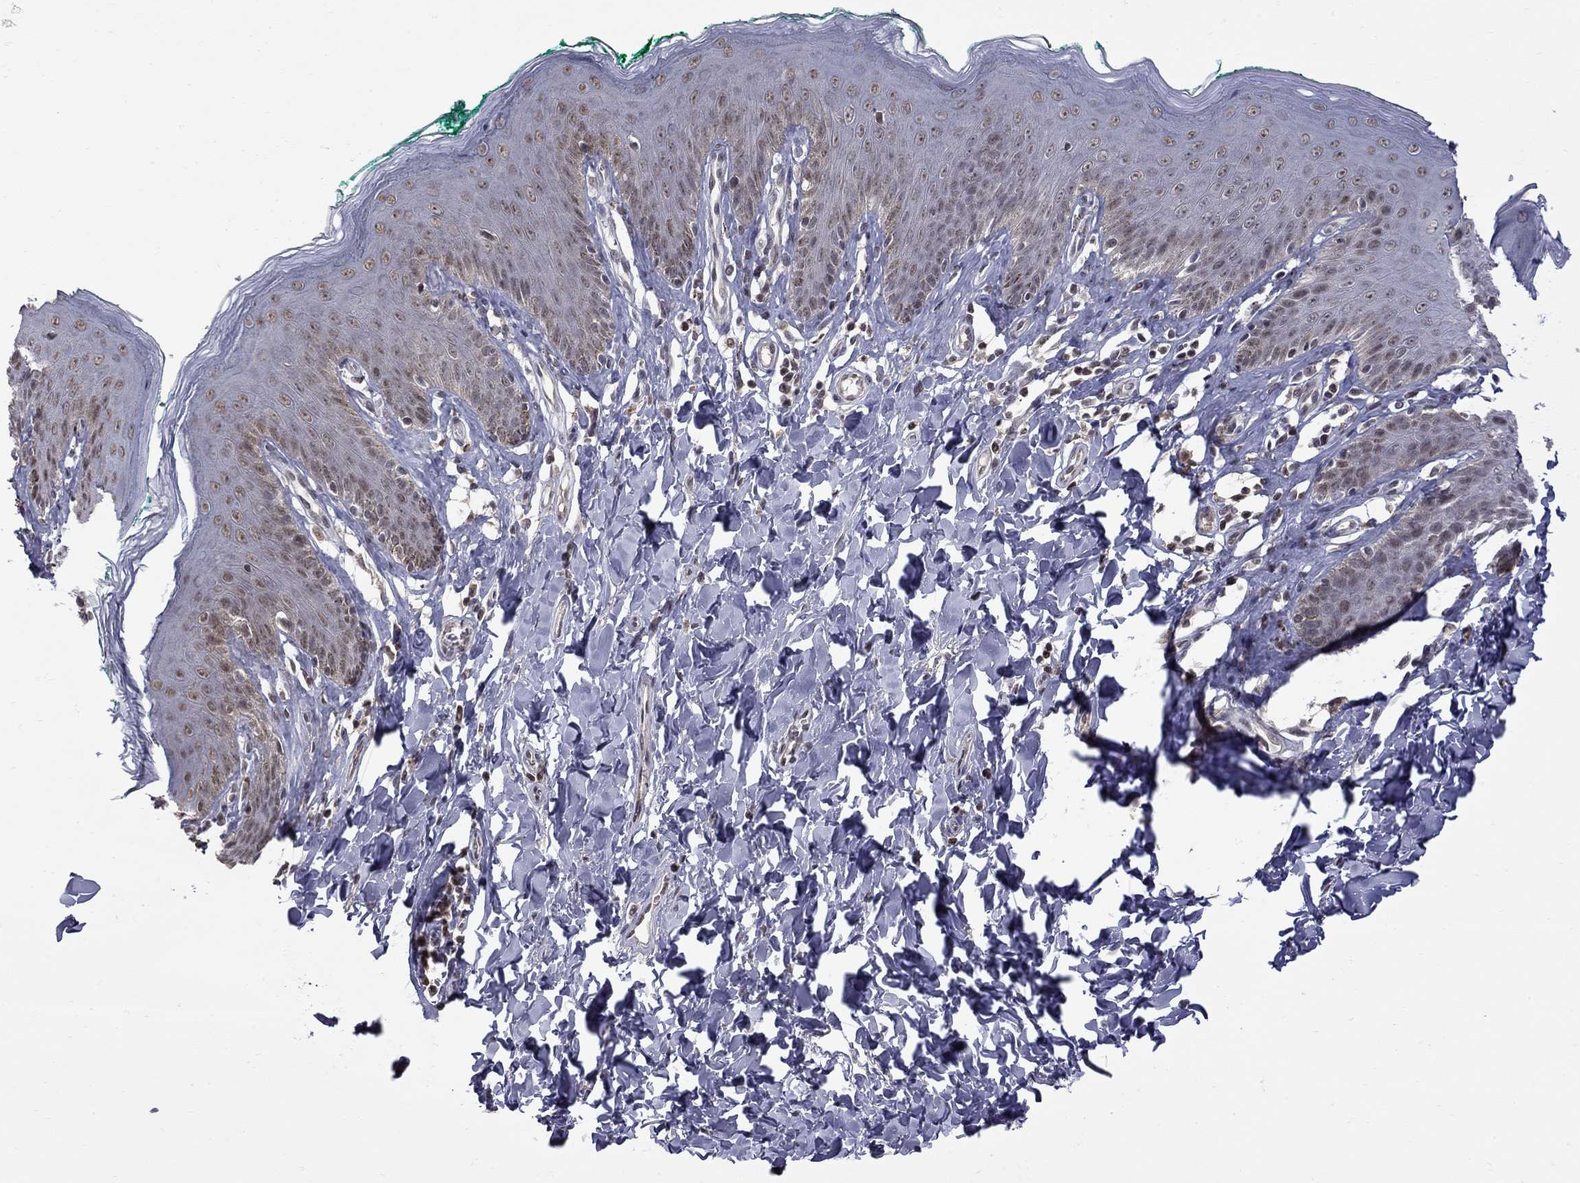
{"staining": {"intensity": "moderate", "quantity": "25%-75%", "location": "nuclear"}, "tissue": "skin", "cell_type": "Epidermal cells", "image_type": "normal", "snomed": [{"axis": "morphology", "description": "Normal tissue, NOS"}, {"axis": "topography", "description": "Vulva"}], "caption": "A photomicrograph of skin stained for a protein displays moderate nuclear brown staining in epidermal cells.", "gene": "RFWD3", "patient": {"sex": "female", "age": 66}}